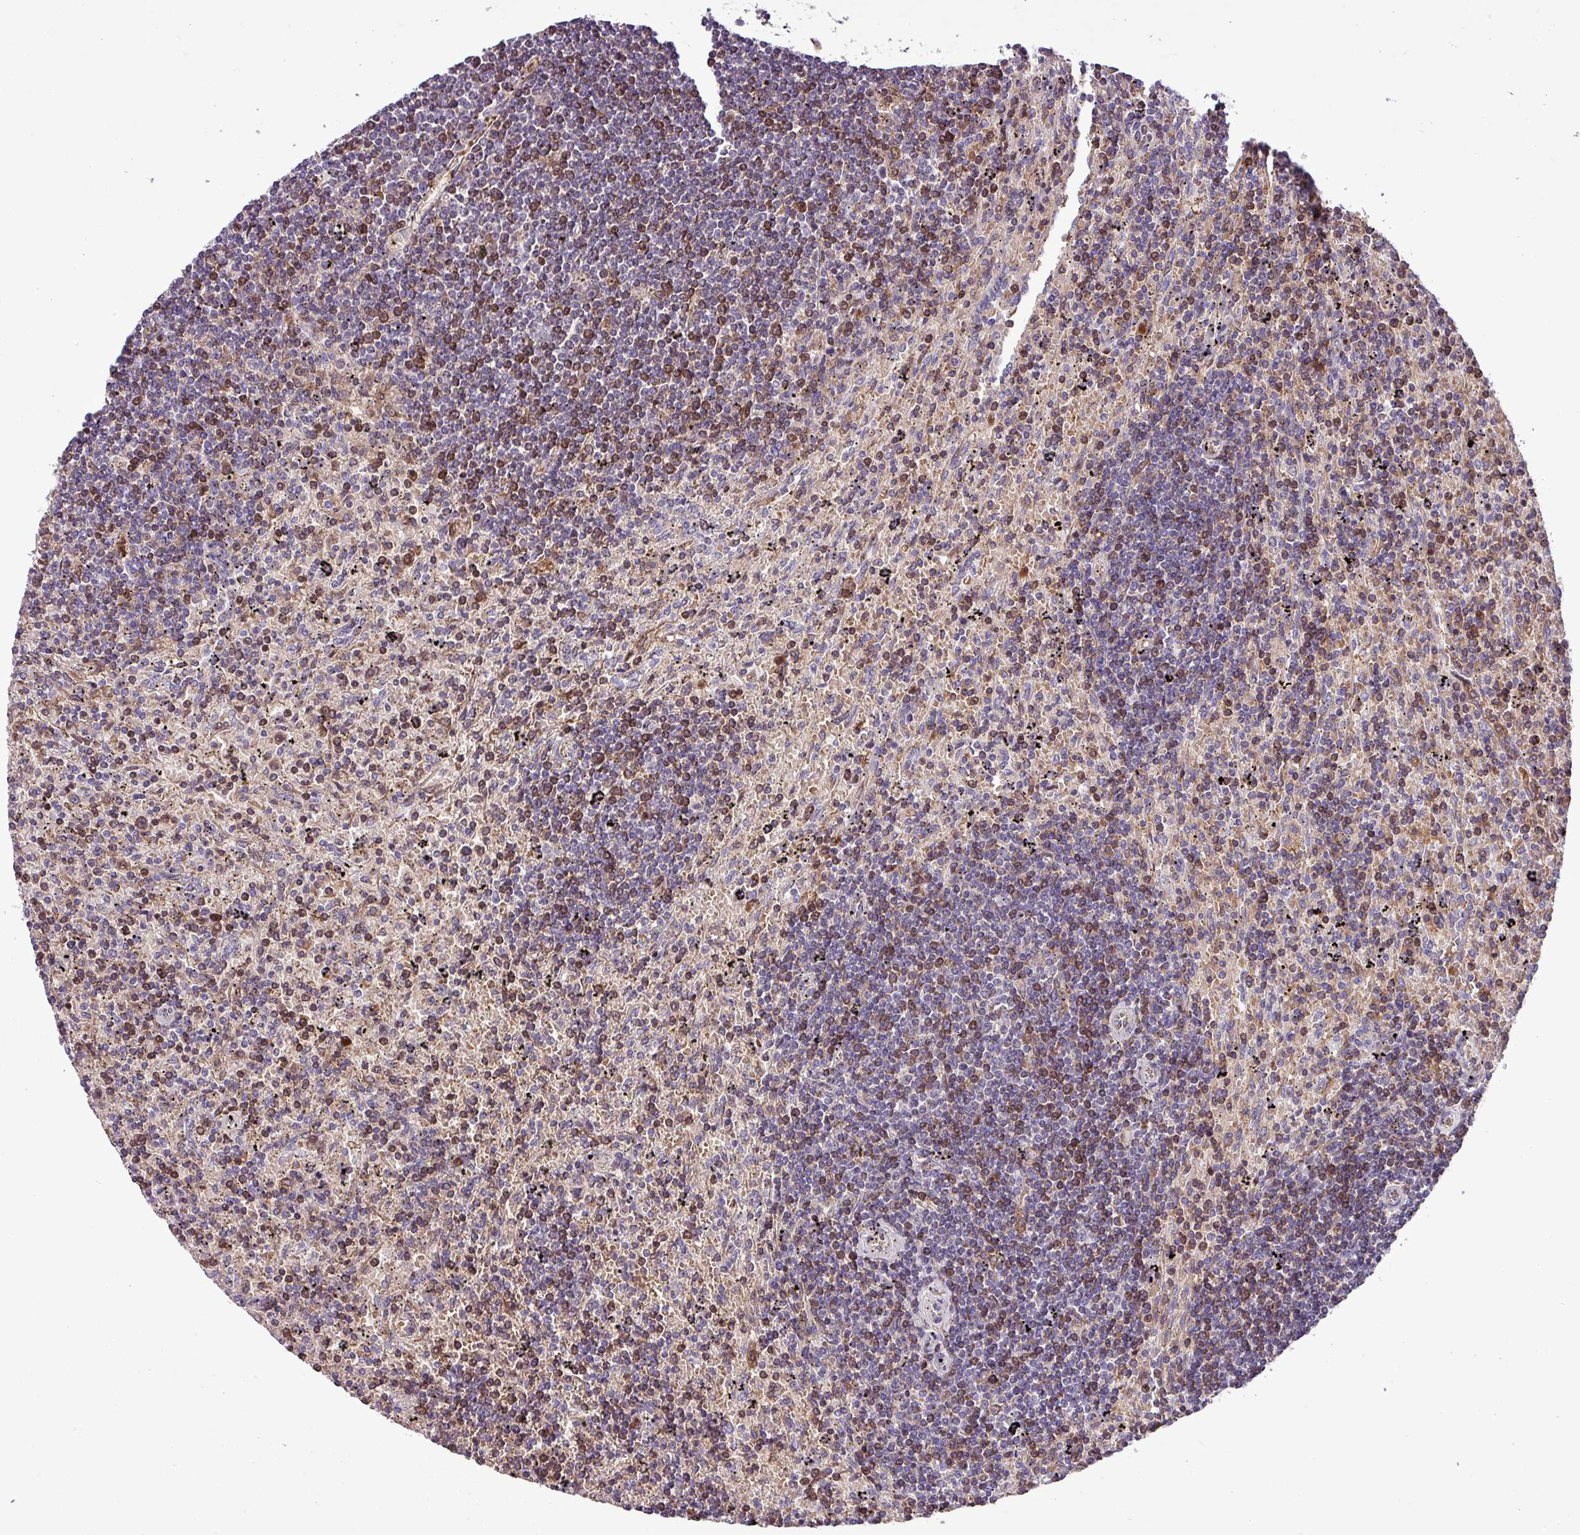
{"staining": {"intensity": "moderate", "quantity": "<25%", "location": "cytoplasmic/membranous"}, "tissue": "lymphoma", "cell_type": "Tumor cells", "image_type": "cancer", "snomed": [{"axis": "morphology", "description": "Malignant lymphoma, non-Hodgkin's type, Low grade"}, {"axis": "topography", "description": "Spleen"}], "caption": "Malignant lymphoma, non-Hodgkin's type (low-grade) was stained to show a protein in brown. There is low levels of moderate cytoplasmic/membranous staining in approximately <25% of tumor cells. (Stains: DAB in brown, nuclei in blue, Microscopy: brightfield microscopy at high magnification).", "gene": "FAM183A", "patient": {"sex": "male", "age": 76}}